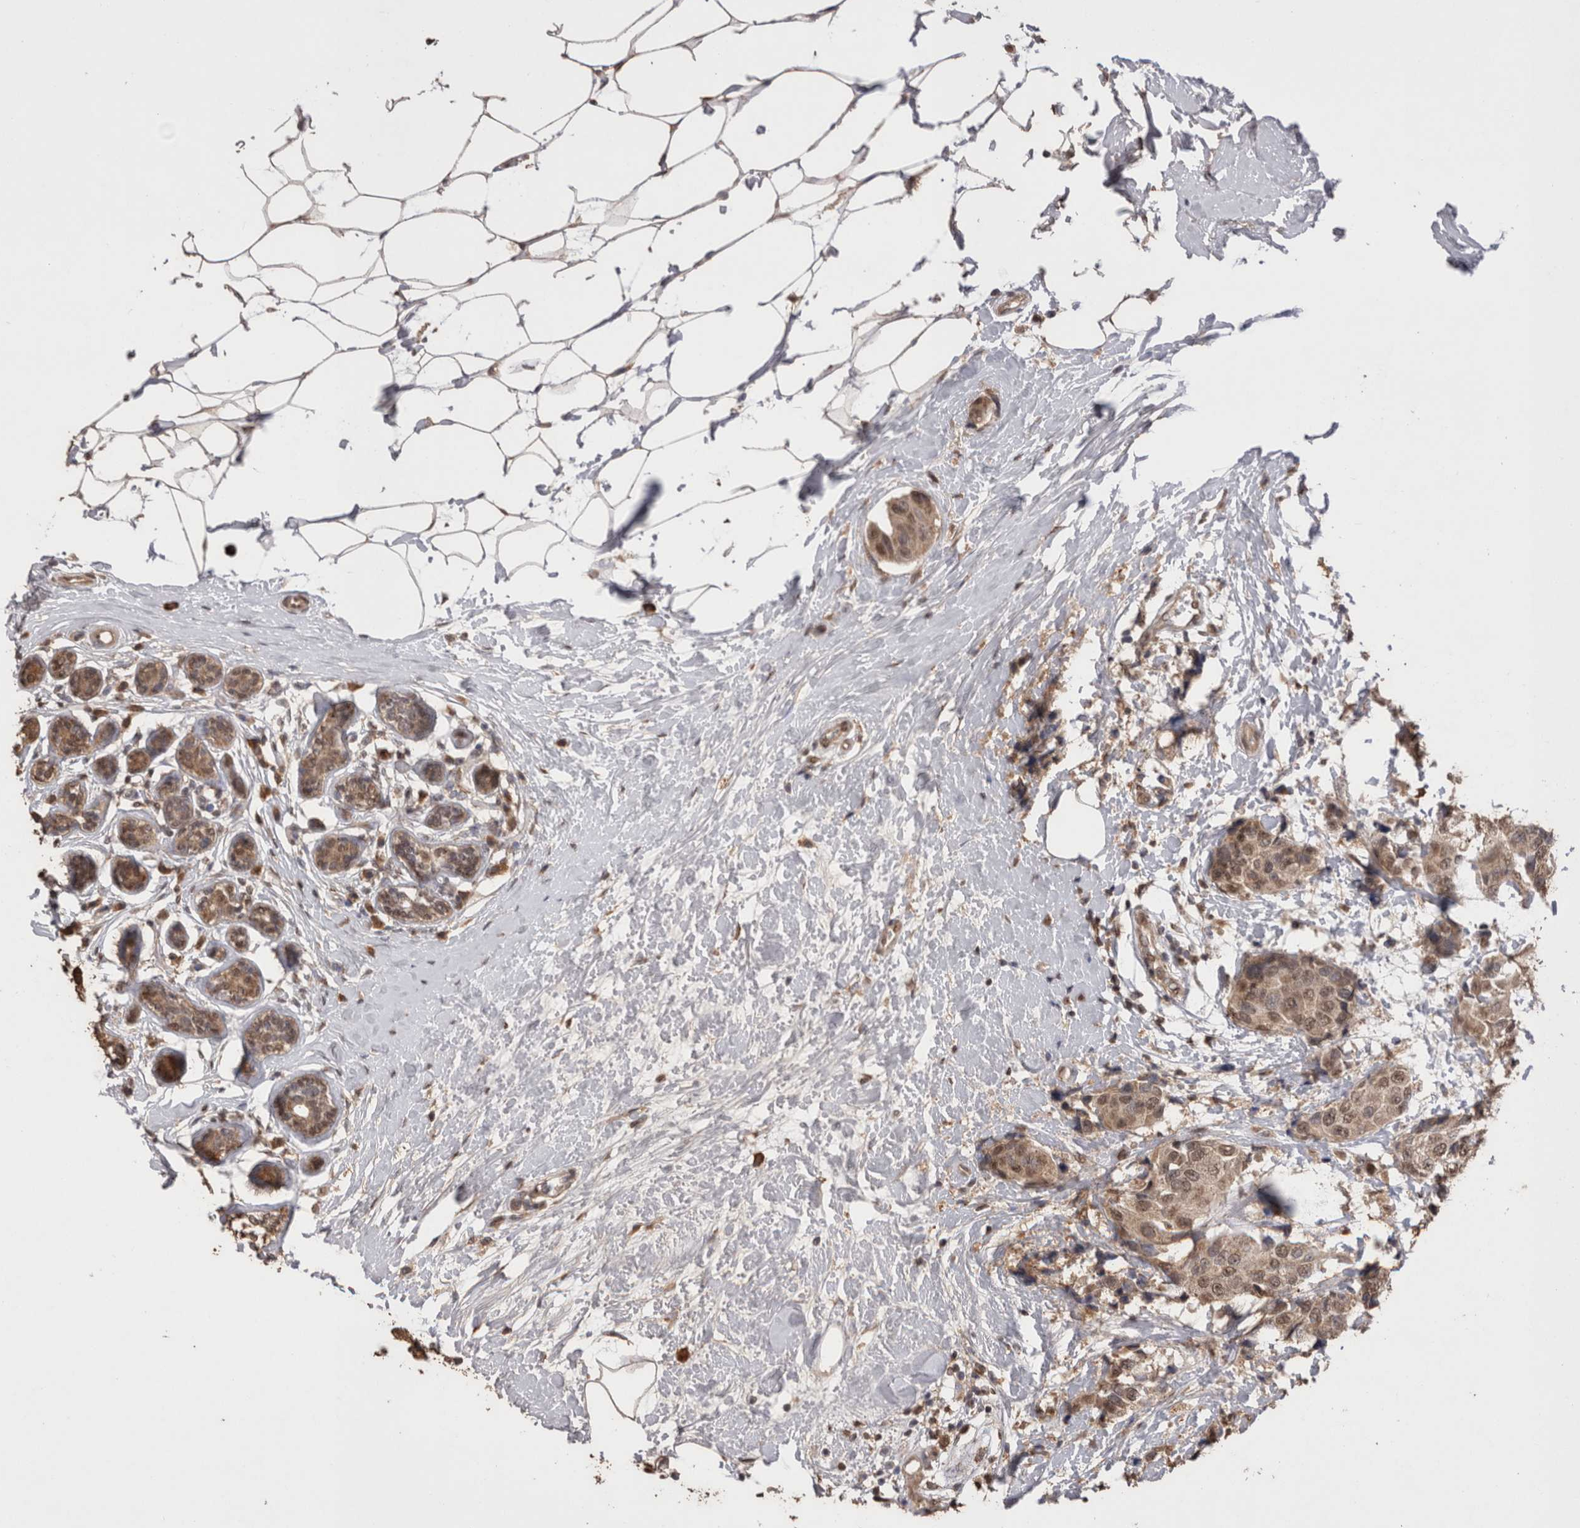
{"staining": {"intensity": "weak", "quantity": ">75%", "location": "cytoplasmic/membranous,nuclear"}, "tissue": "breast cancer", "cell_type": "Tumor cells", "image_type": "cancer", "snomed": [{"axis": "morphology", "description": "Normal tissue, NOS"}, {"axis": "morphology", "description": "Duct carcinoma"}, {"axis": "topography", "description": "Breast"}], "caption": "A brown stain highlights weak cytoplasmic/membranous and nuclear positivity of a protein in infiltrating ductal carcinoma (breast) tumor cells.", "gene": "GRK5", "patient": {"sex": "female", "age": 39}}